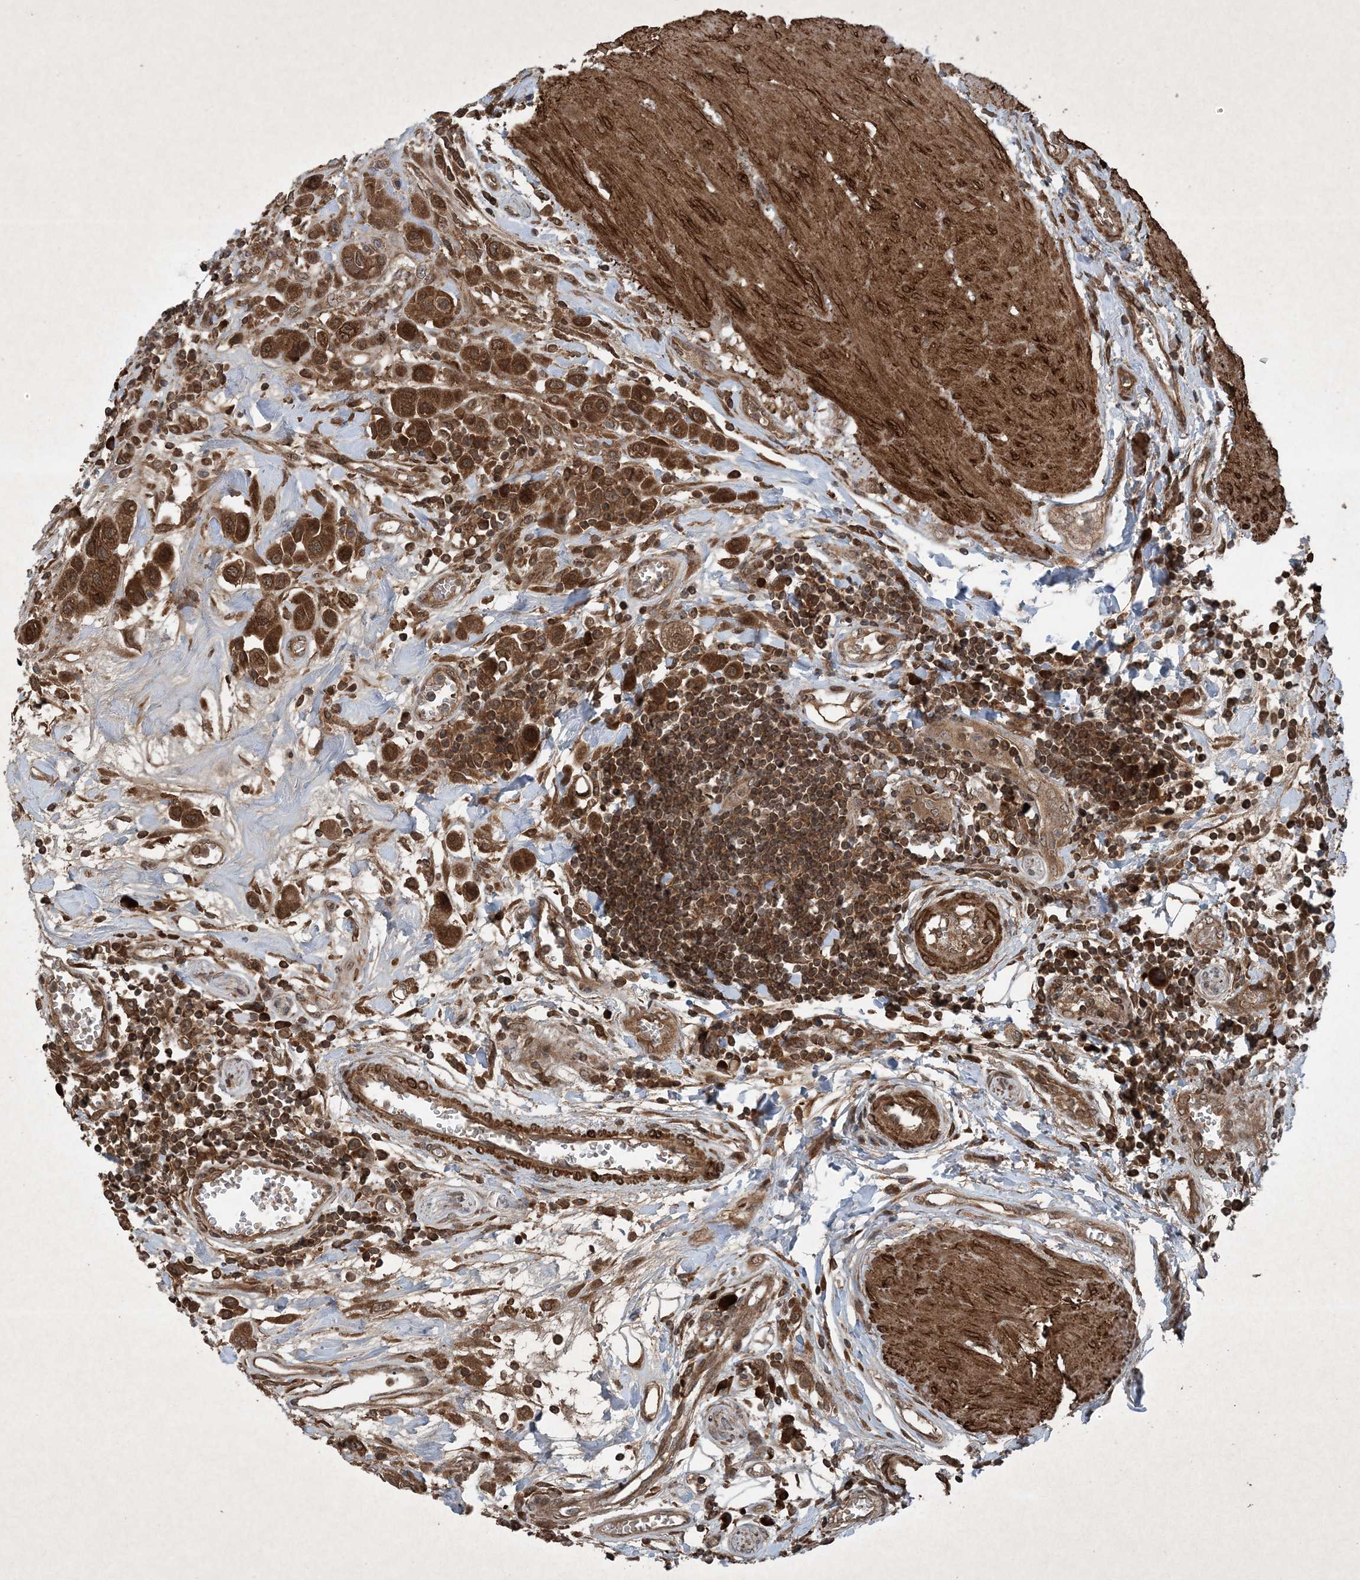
{"staining": {"intensity": "strong", "quantity": ">75%", "location": "cytoplasmic/membranous"}, "tissue": "urothelial cancer", "cell_type": "Tumor cells", "image_type": "cancer", "snomed": [{"axis": "morphology", "description": "Urothelial carcinoma, High grade"}, {"axis": "topography", "description": "Urinary bladder"}], "caption": "Tumor cells demonstrate high levels of strong cytoplasmic/membranous staining in about >75% of cells in high-grade urothelial carcinoma.", "gene": "GNG5", "patient": {"sex": "male", "age": 50}}